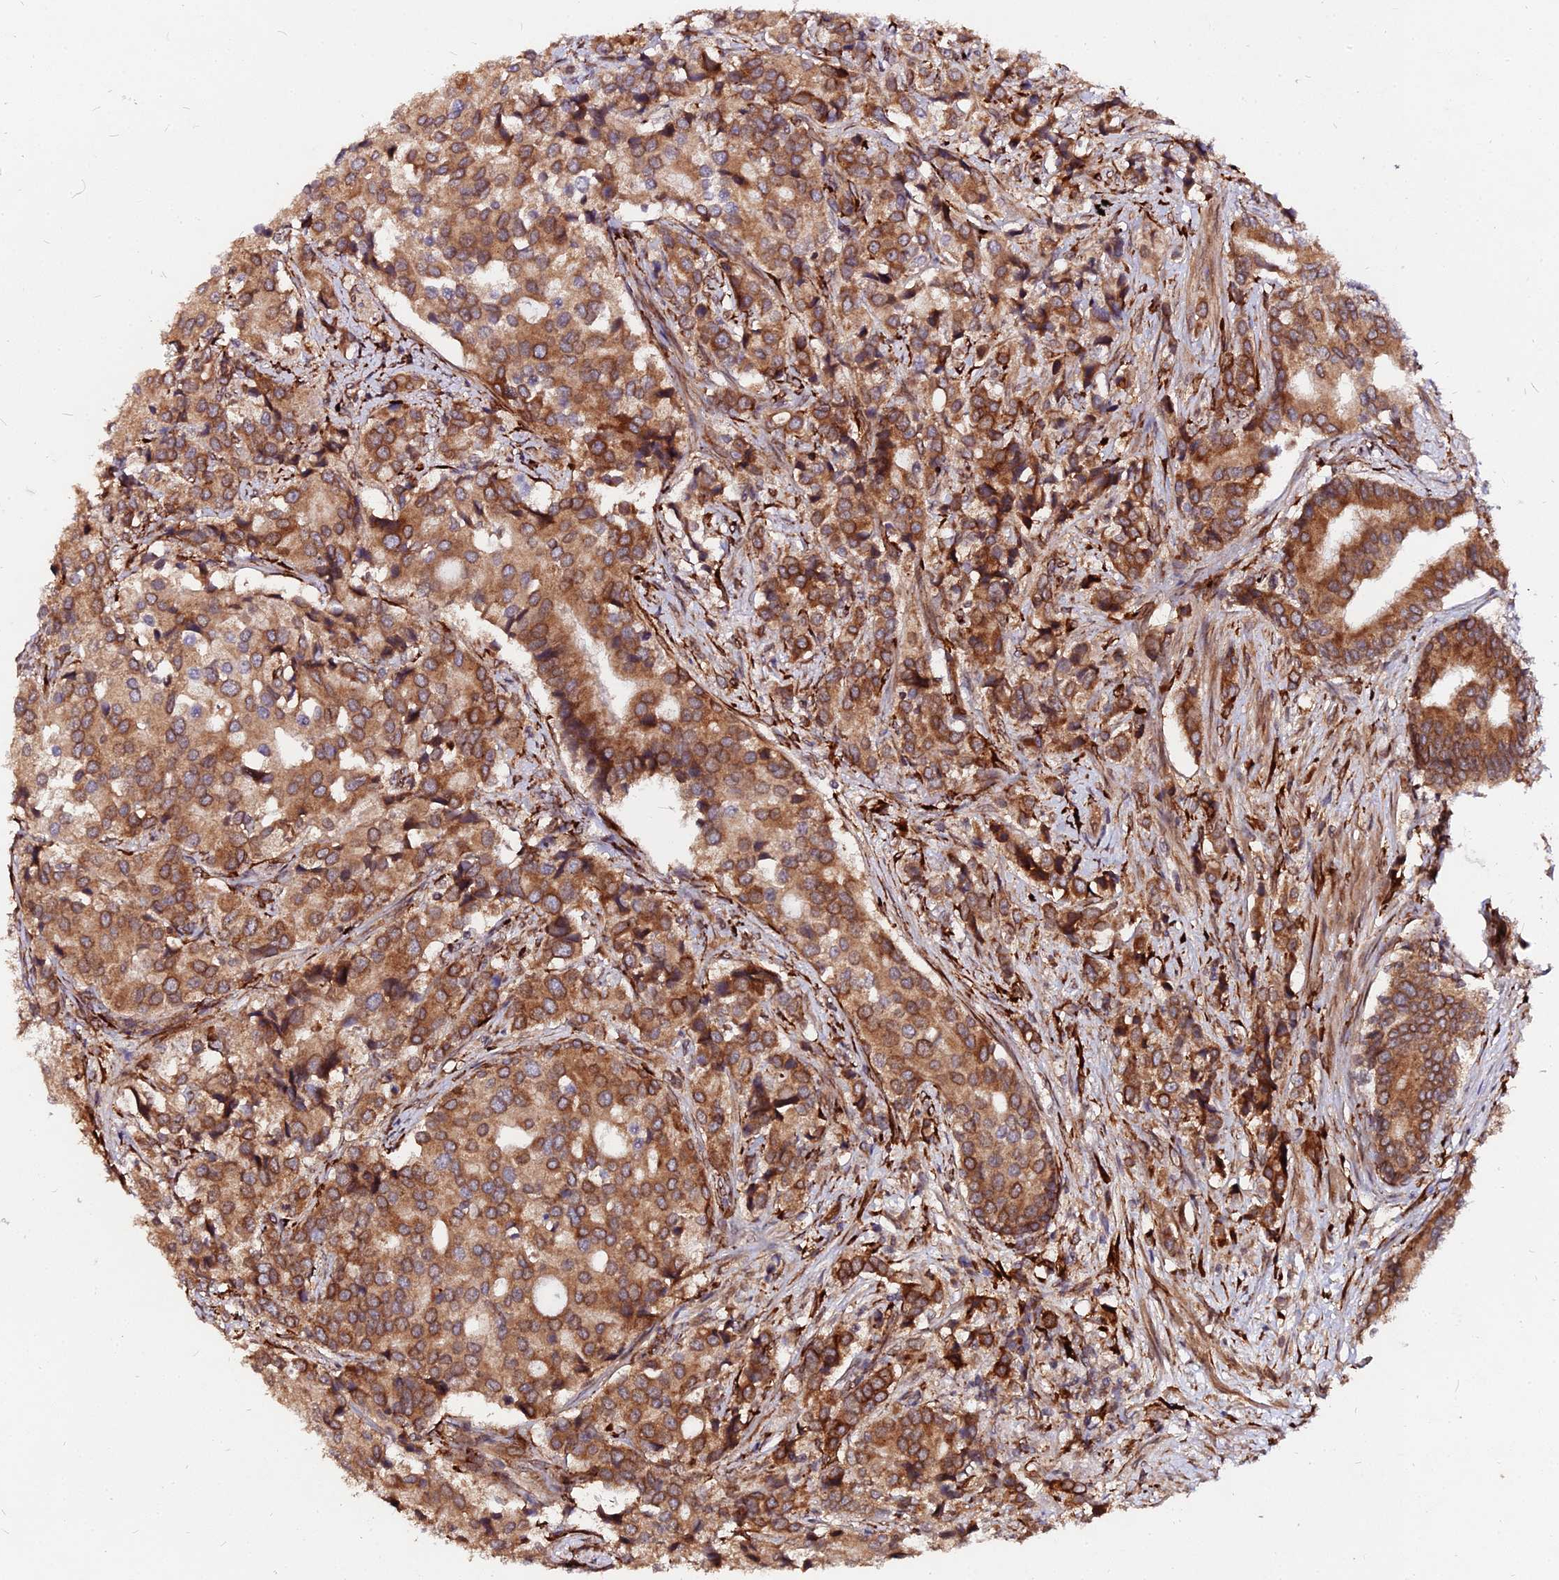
{"staining": {"intensity": "moderate", "quantity": "25%-75%", "location": "cytoplasmic/membranous"}, "tissue": "prostate cancer", "cell_type": "Tumor cells", "image_type": "cancer", "snomed": [{"axis": "morphology", "description": "Adenocarcinoma, High grade"}, {"axis": "topography", "description": "Prostate"}], "caption": "Moderate cytoplasmic/membranous expression for a protein is appreciated in about 25%-75% of tumor cells of prostate cancer (adenocarcinoma (high-grade)) using immunohistochemistry.", "gene": "PDE4D", "patient": {"sex": "male", "age": 62}}